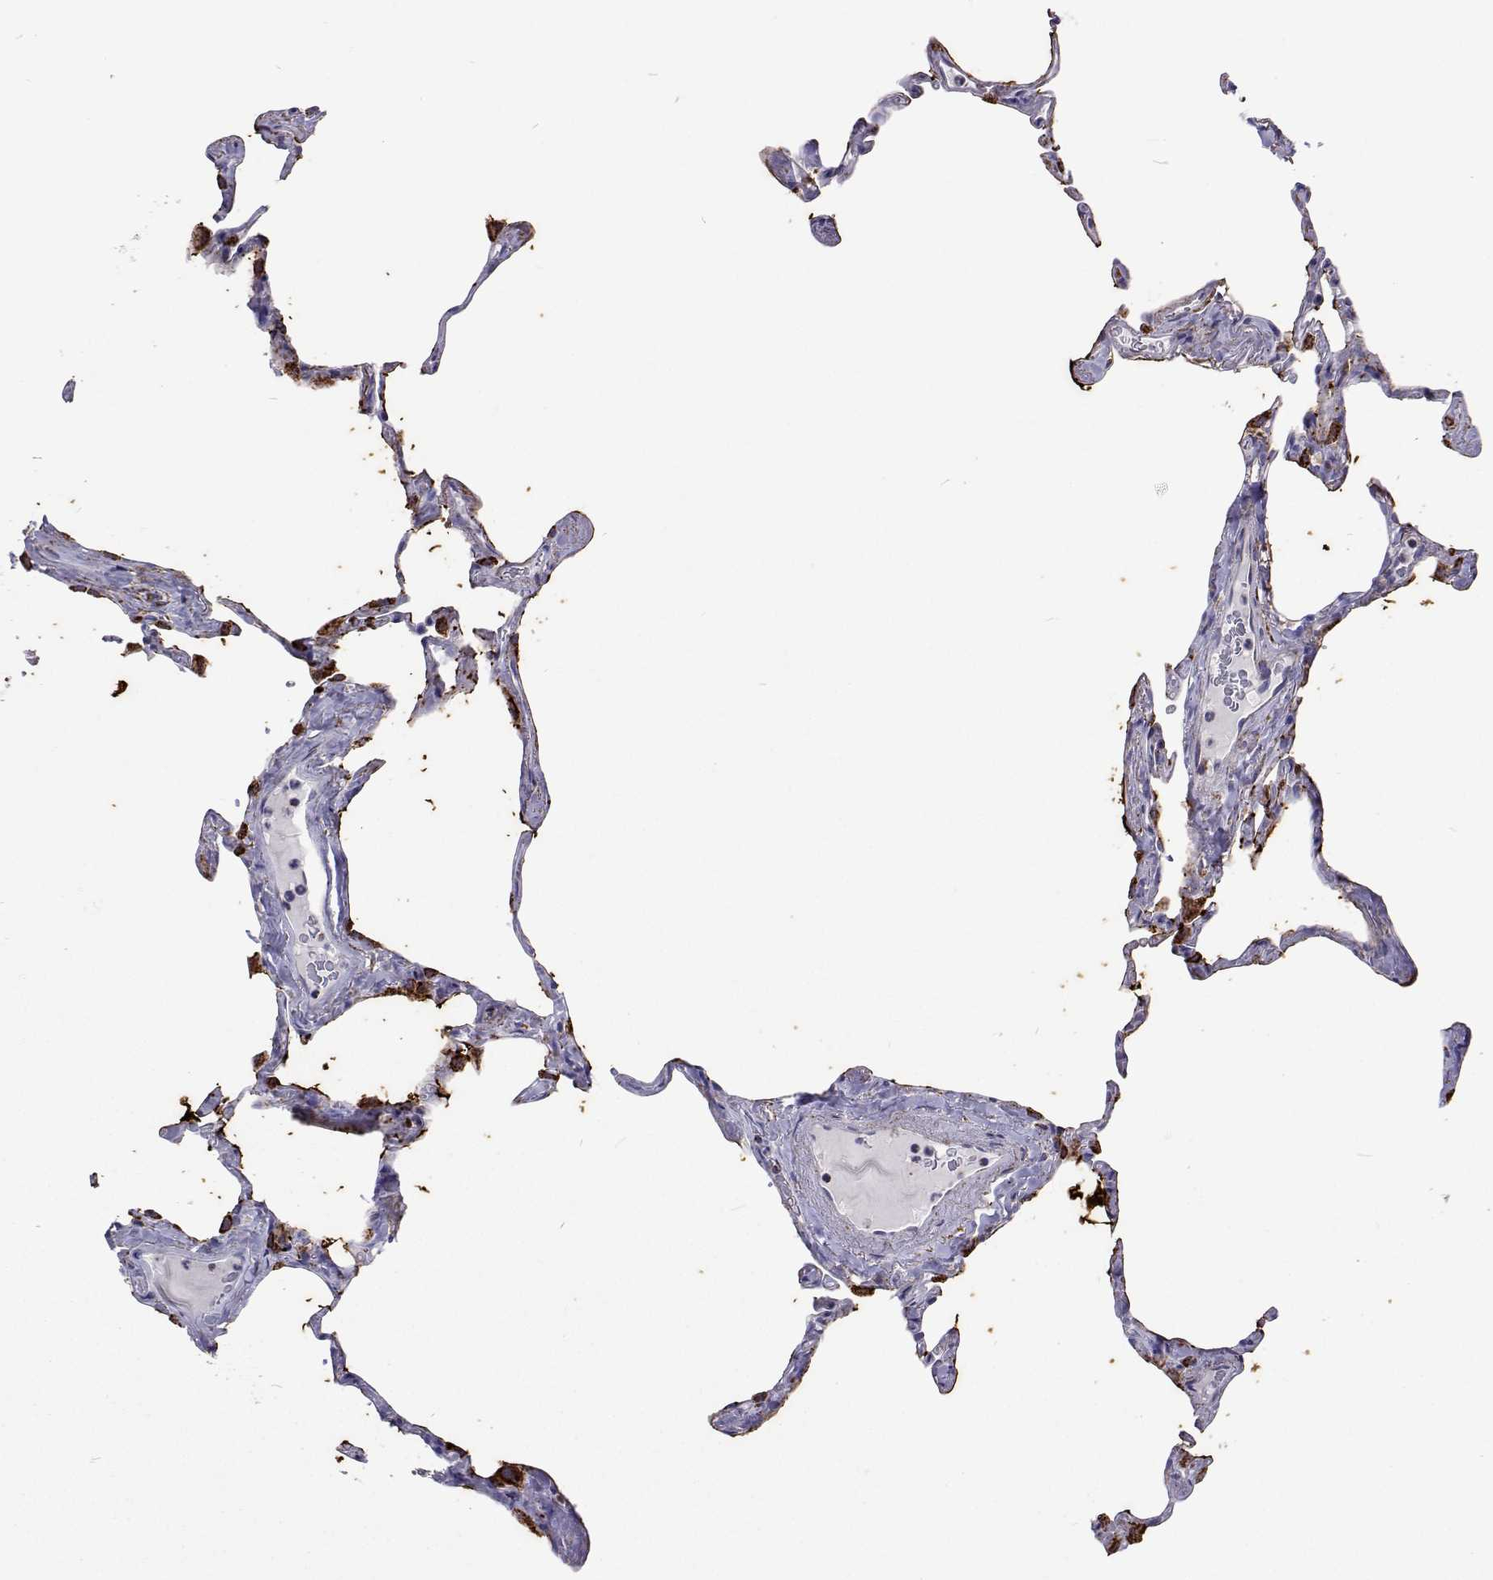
{"staining": {"intensity": "strong", "quantity": "25%-75%", "location": "cytoplasmic/membranous"}, "tissue": "lung", "cell_type": "Alveolar cells", "image_type": "normal", "snomed": [{"axis": "morphology", "description": "Normal tissue, NOS"}, {"axis": "topography", "description": "Lung"}], "caption": "Protein staining of benign lung demonstrates strong cytoplasmic/membranous positivity in approximately 25%-75% of alveolar cells. The staining was performed using DAB to visualize the protein expression in brown, while the nuclei were stained in blue with hematoxylin (Magnification: 20x).", "gene": "MCCC2", "patient": {"sex": "male", "age": 65}}